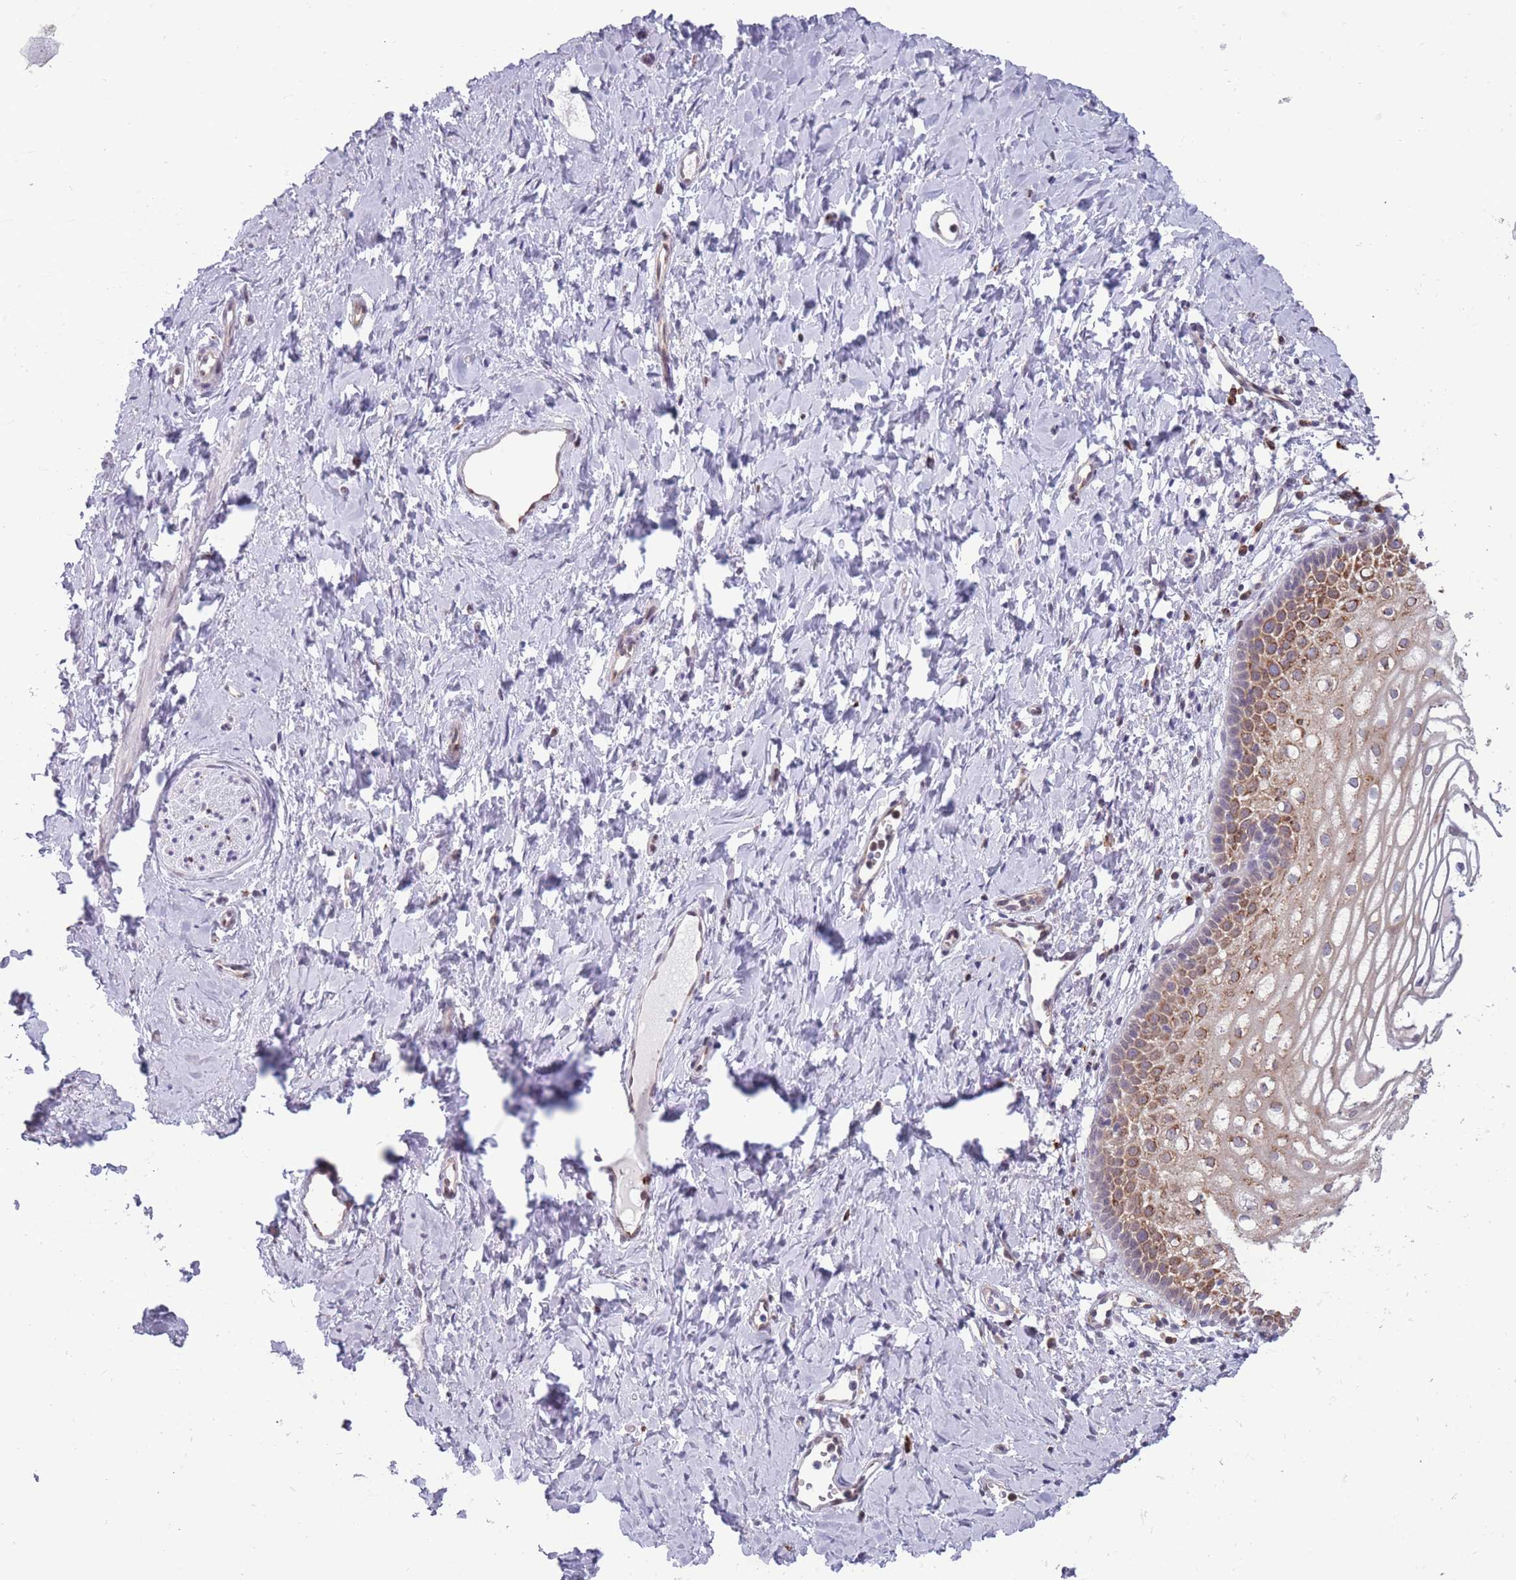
{"staining": {"intensity": "moderate", "quantity": "25%-75%", "location": "cytoplasmic/membranous"}, "tissue": "vagina", "cell_type": "Squamous epithelial cells", "image_type": "normal", "snomed": [{"axis": "morphology", "description": "Normal tissue, NOS"}, {"axis": "topography", "description": "Vagina"}], "caption": "This is a photomicrograph of IHC staining of unremarkable vagina, which shows moderate positivity in the cytoplasmic/membranous of squamous epithelial cells.", "gene": "TMEM121", "patient": {"sex": "female", "age": 56}}